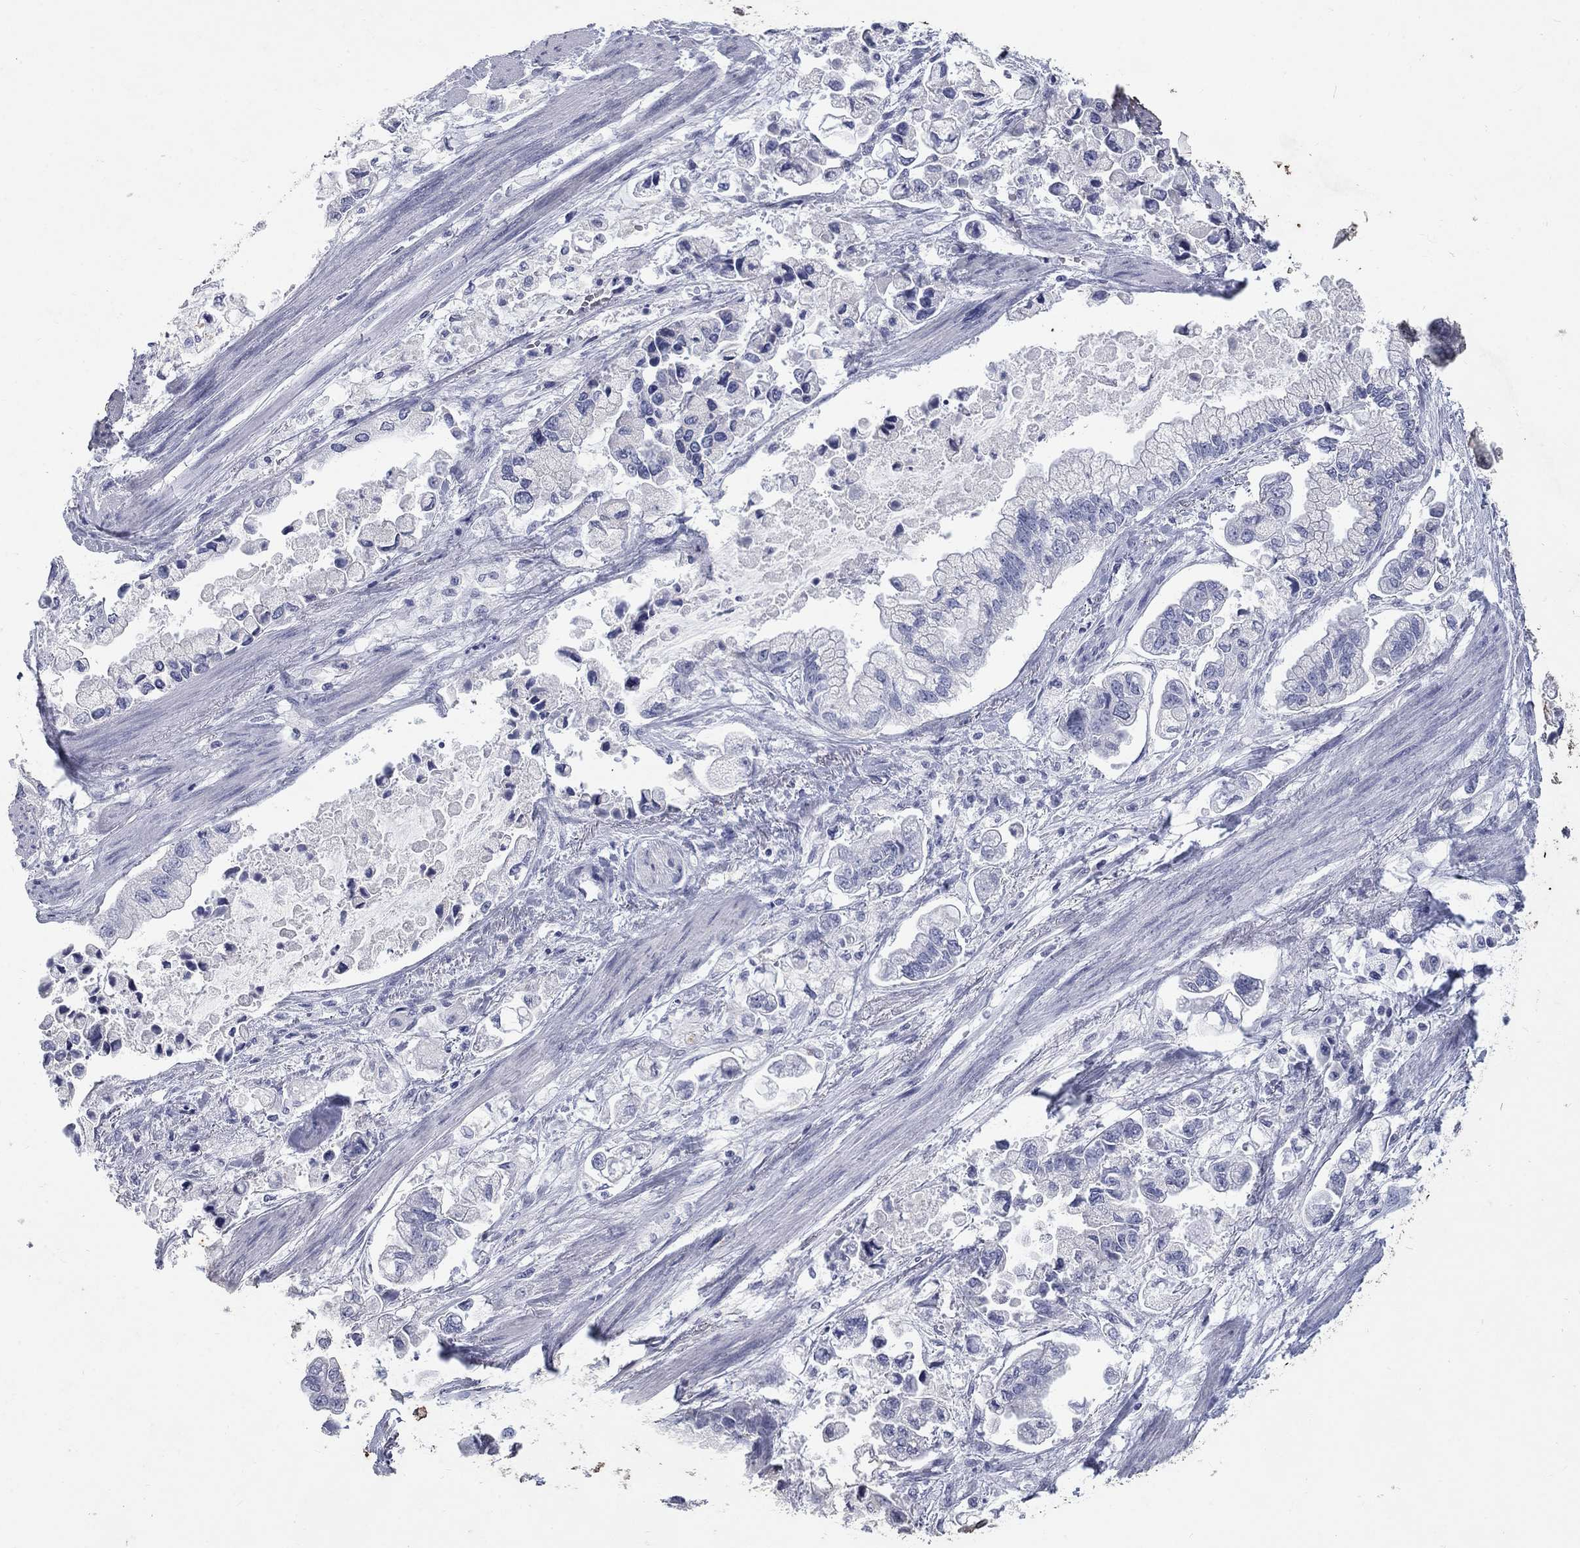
{"staining": {"intensity": "negative", "quantity": "none", "location": "none"}, "tissue": "stomach cancer", "cell_type": "Tumor cells", "image_type": "cancer", "snomed": [{"axis": "morphology", "description": "Normal tissue, NOS"}, {"axis": "morphology", "description": "Adenocarcinoma, NOS"}, {"axis": "topography", "description": "Stomach"}], "caption": "A micrograph of human stomach adenocarcinoma is negative for staining in tumor cells.", "gene": "RFTN2", "patient": {"sex": "male", "age": 62}}